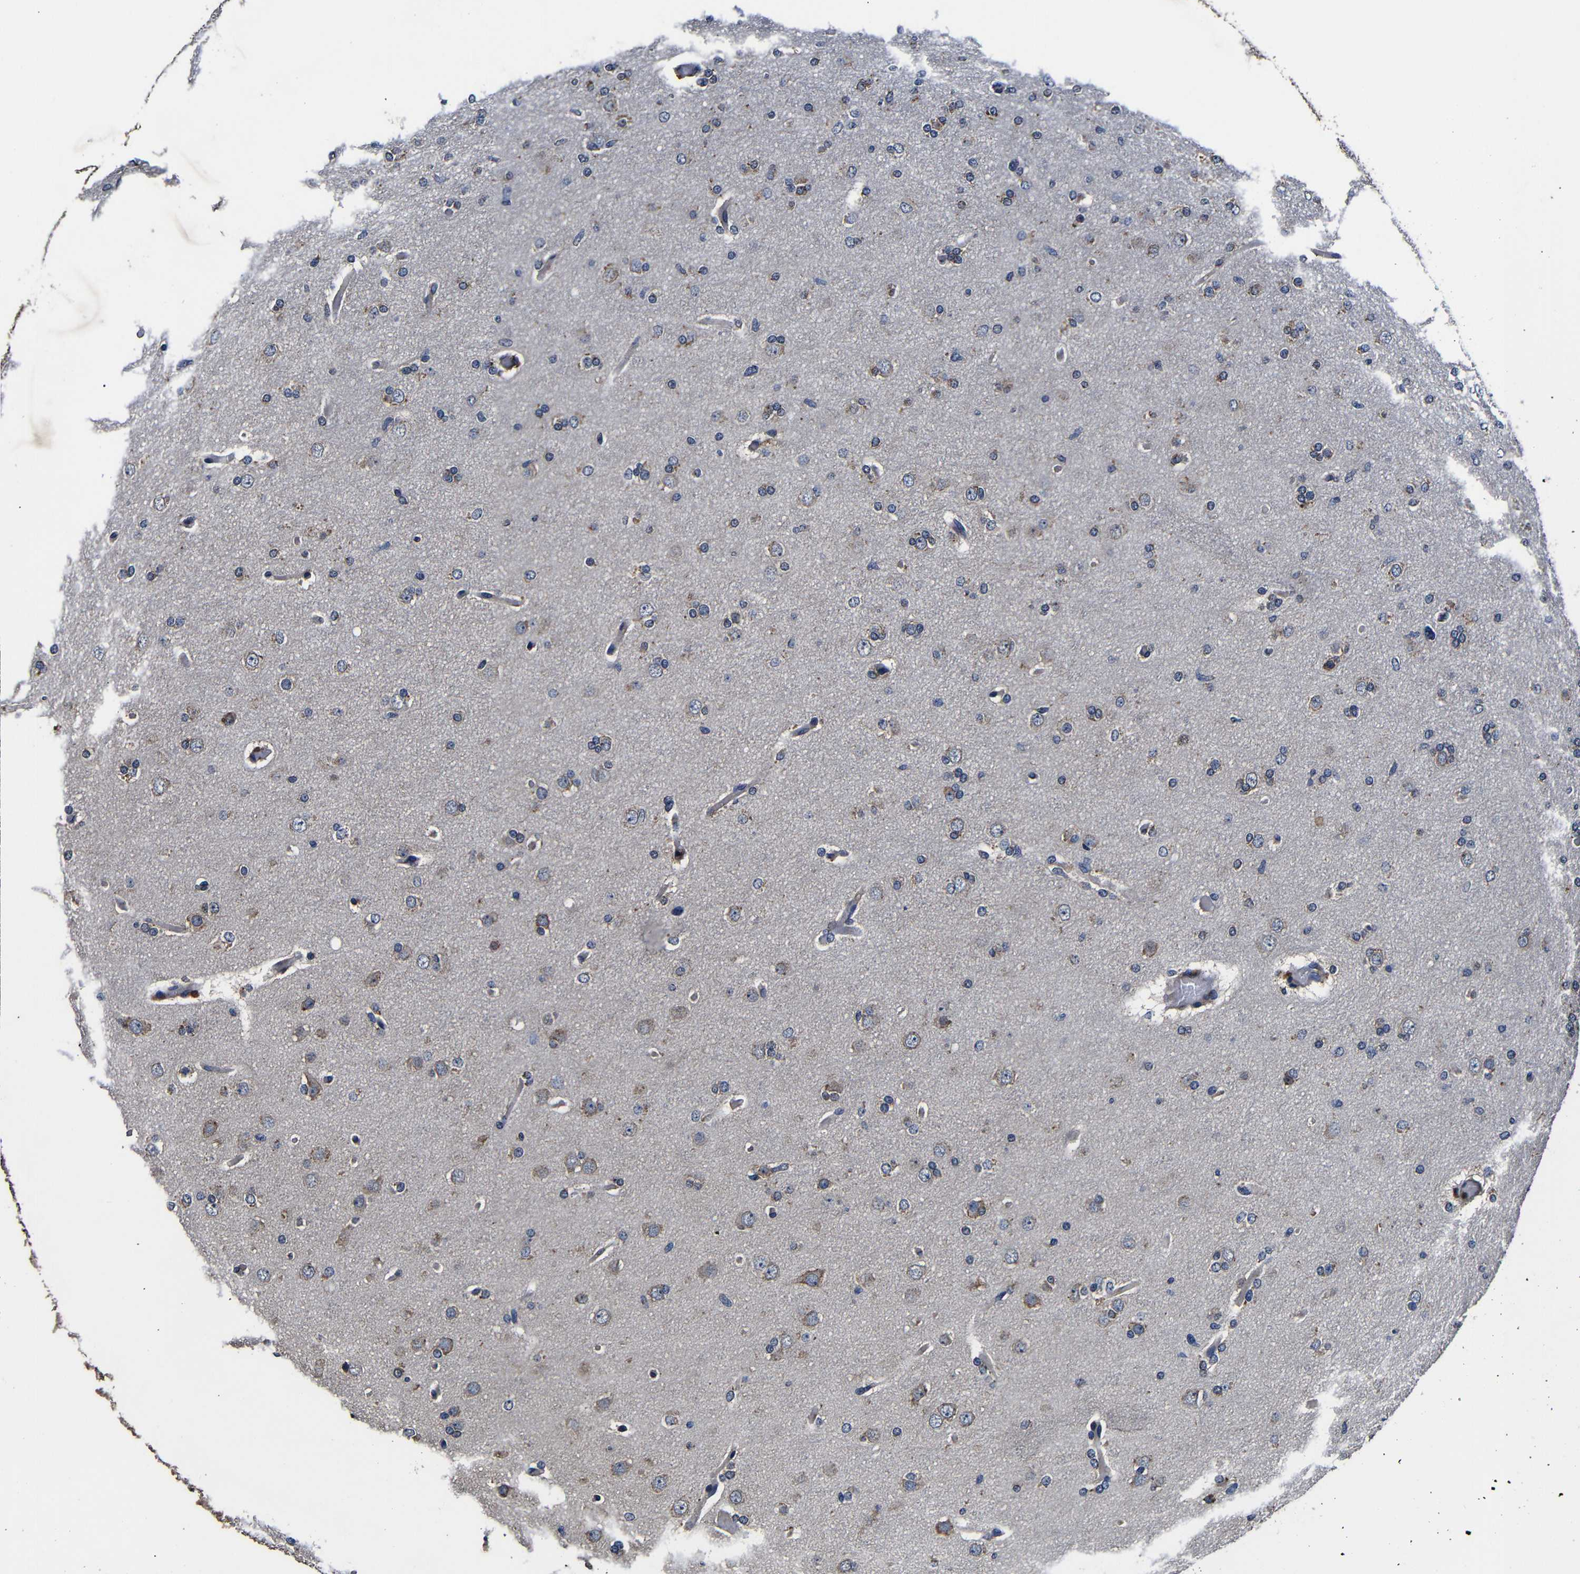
{"staining": {"intensity": "moderate", "quantity": "25%-75%", "location": "cytoplasmic/membranous"}, "tissue": "glioma", "cell_type": "Tumor cells", "image_type": "cancer", "snomed": [{"axis": "morphology", "description": "Glioma, malignant, High grade"}, {"axis": "topography", "description": "Cerebral cortex"}], "caption": "Immunohistochemistry image of human malignant glioma (high-grade) stained for a protein (brown), which reveals medium levels of moderate cytoplasmic/membranous expression in approximately 25%-75% of tumor cells.", "gene": "SCN9A", "patient": {"sex": "female", "age": 36}}